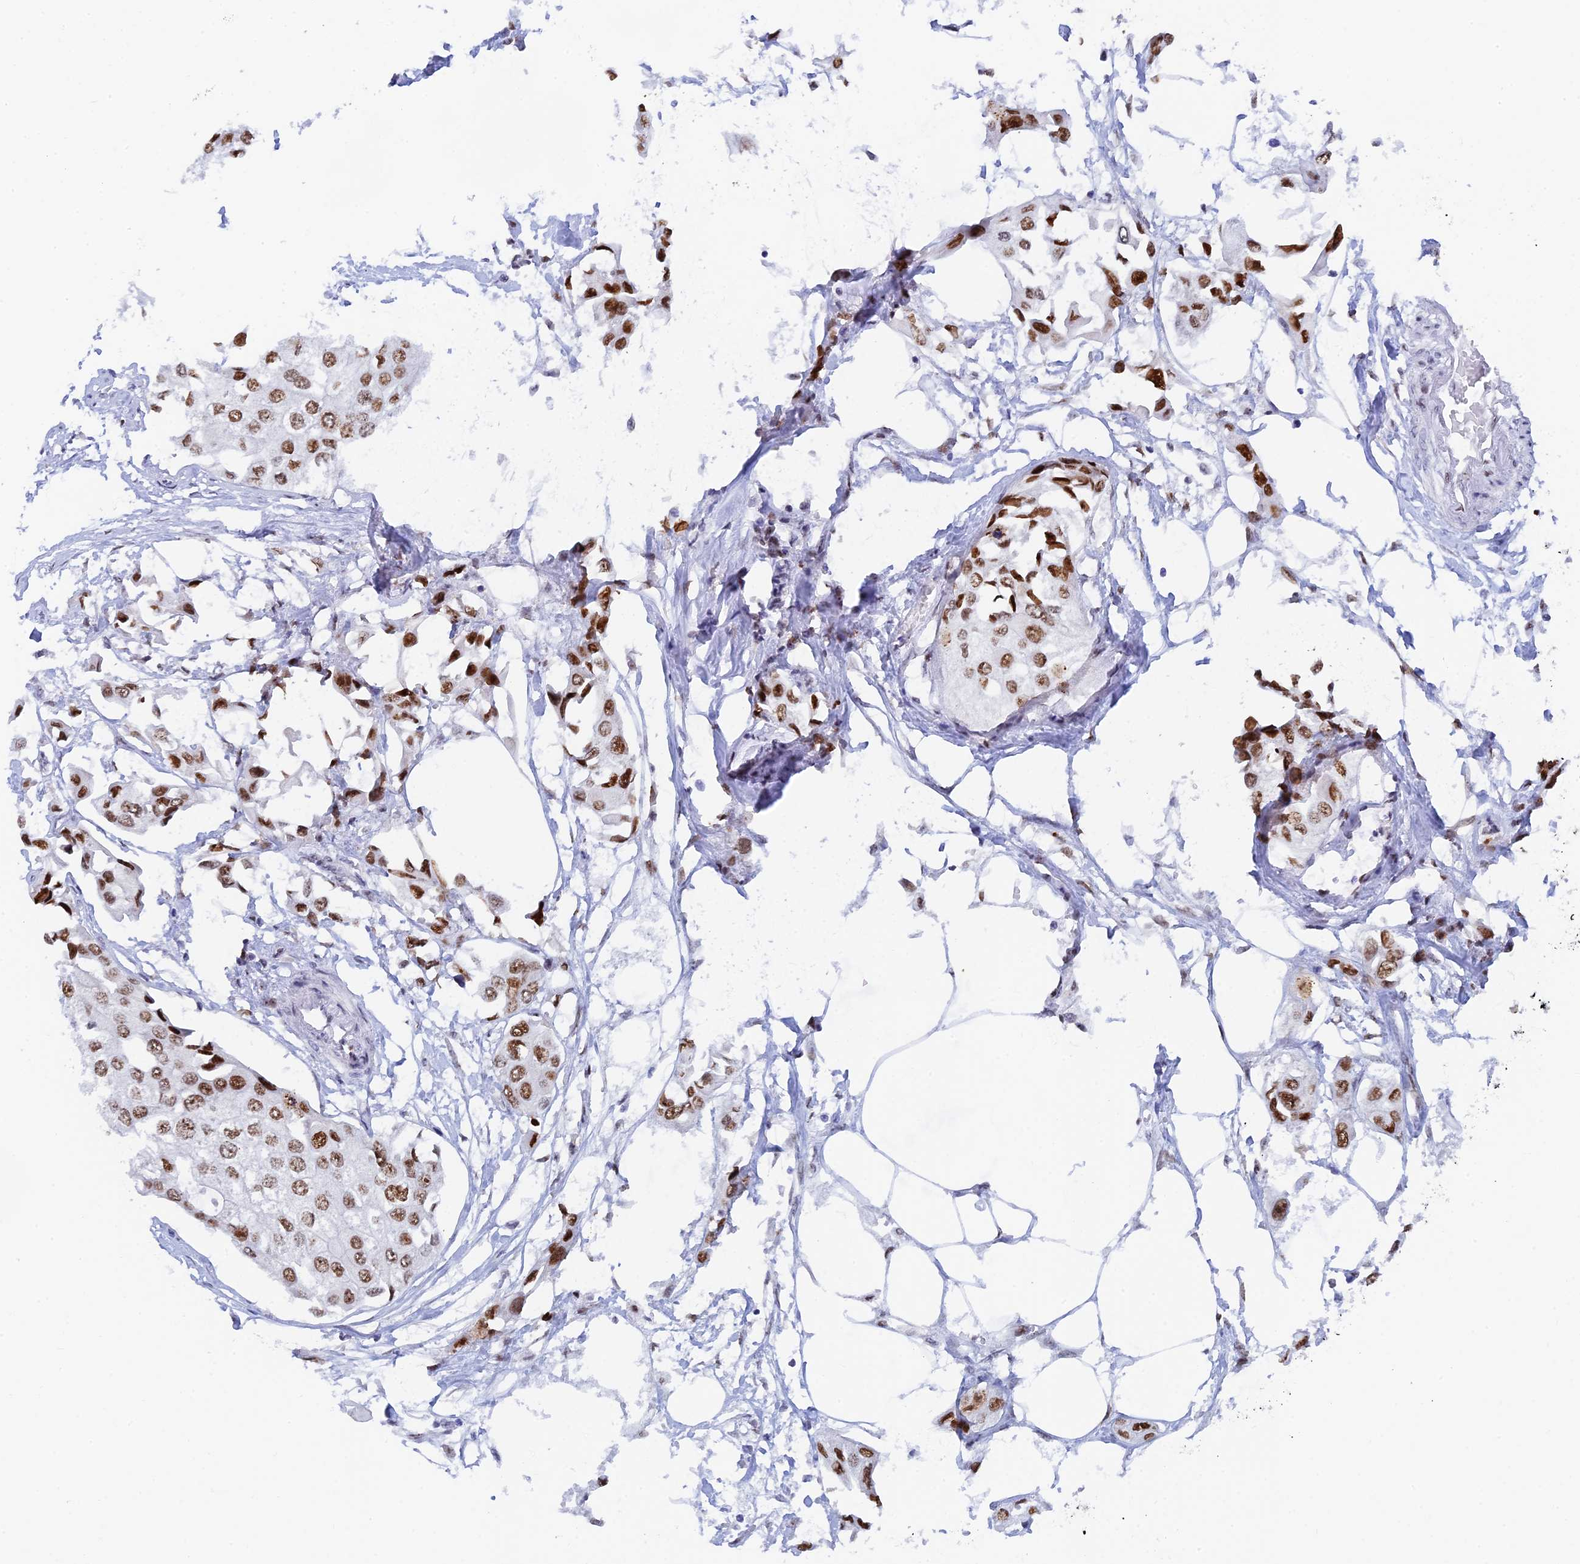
{"staining": {"intensity": "moderate", "quantity": ">75%", "location": "nuclear"}, "tissue": "urothelial cancer", "cell_type": "Tumor cells", "image_type": "cancer", "snomed": [{"axis": "morphology", "description": "Urothelial carcinoma, High grade"}, {"axis": "topography", "description": "Urinary bladder"}], "caption": "Human high-grade urothelial carcinoma stained for a protein (brown) exhibits moderate nuclear positive expression in approximately >75% of tumor cells.", "gene": "RSL1D1", "patient": {"sex": "male", "age": 64}}